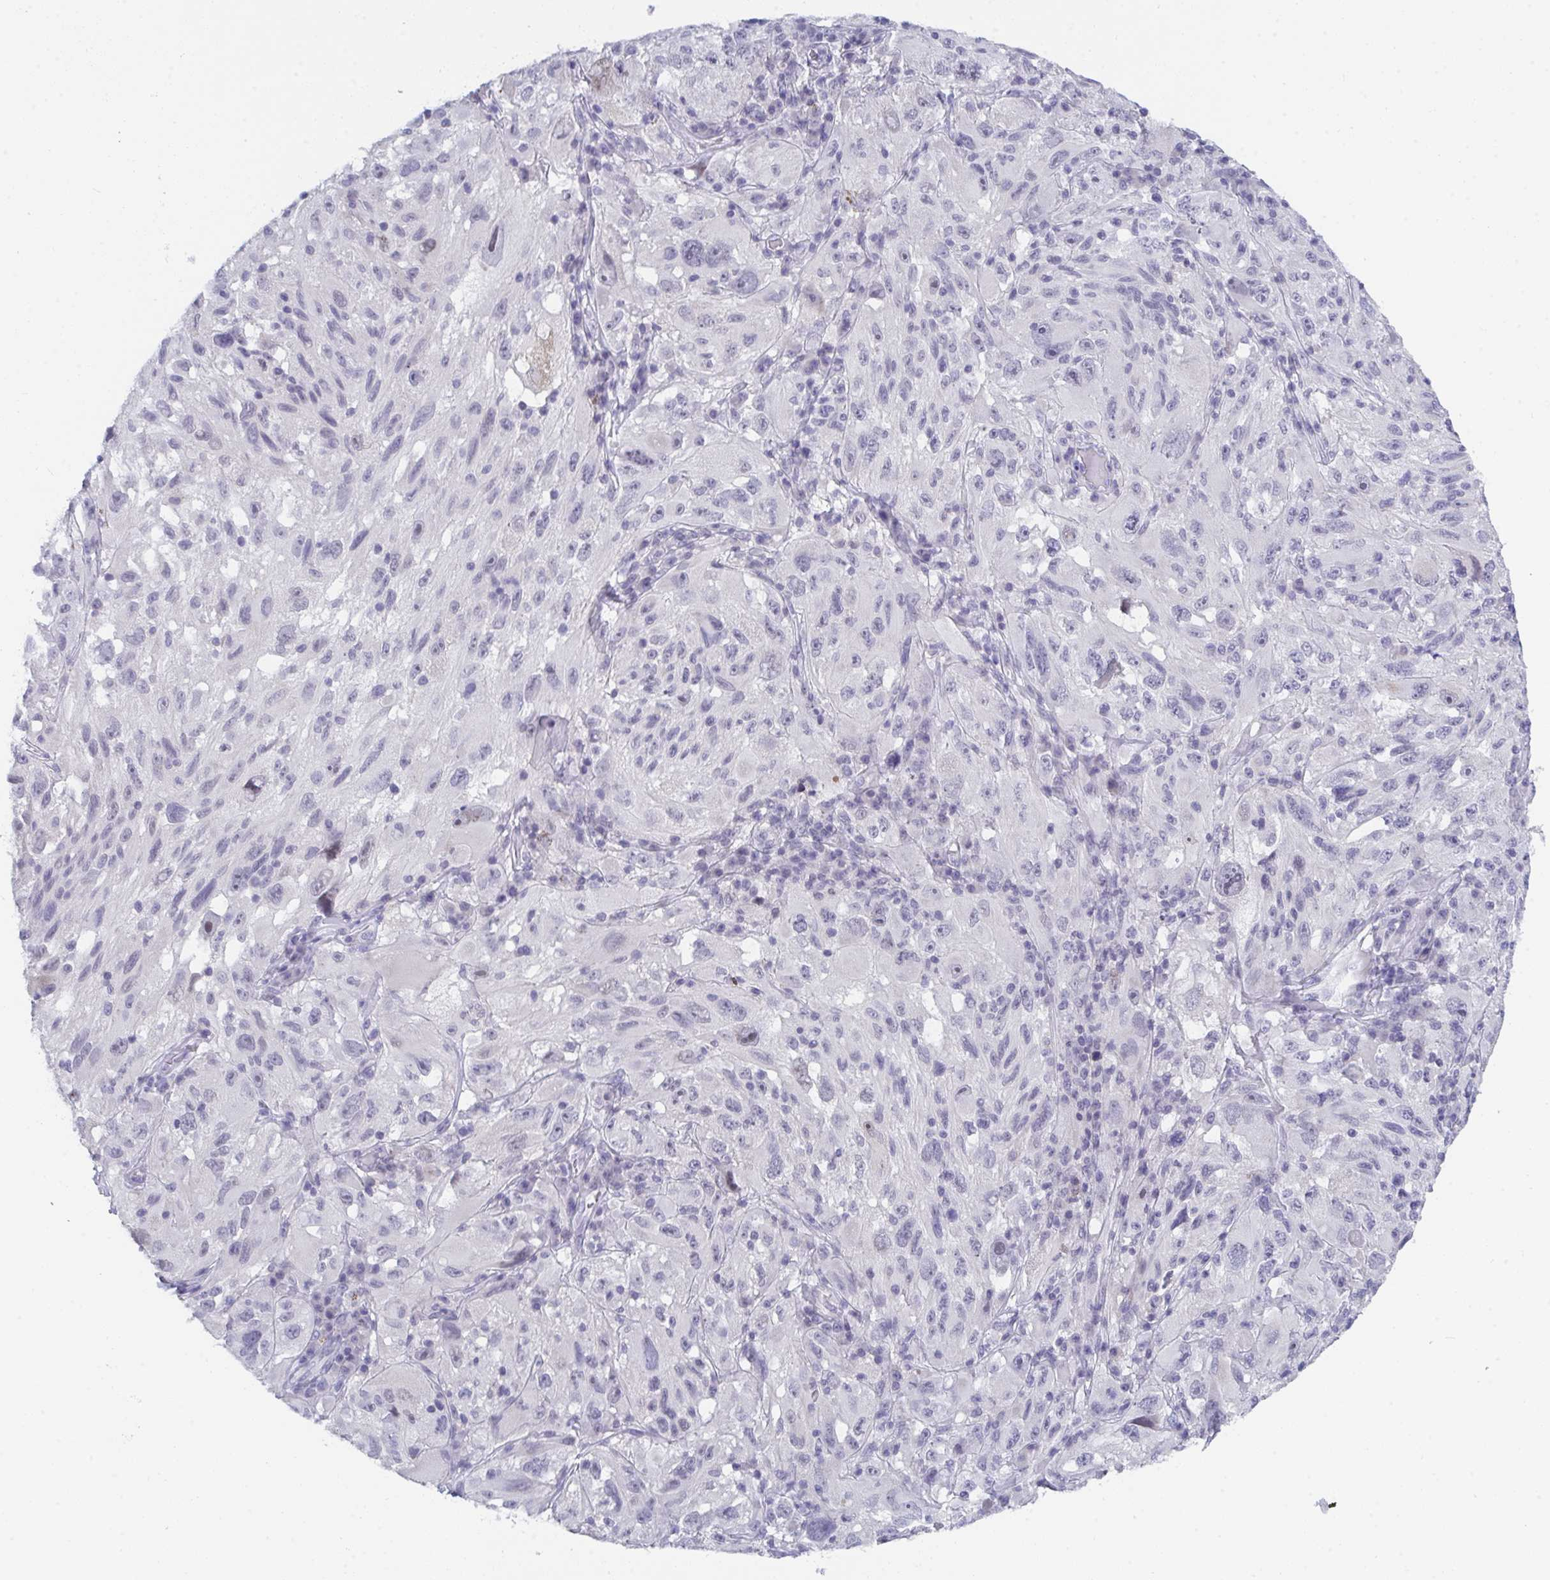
{"staining": {"intensity": "negative", "quantity": "none", "location": "none"}, "tissue": "melanoma", "cell_type": "Tumor cells", "image_type": "cancer", "snomed": [{"axis": "morphology", "description": "Malignant melanoma, NOS"}, {"axis": "topography", "description": "Skin"}], "caption": "High power microscopy micrograph of an immunohistochemistry (IHC) image of malignant melanoma, revealing no significant positivity in tumor cells.", "gene": "BMAL2", "patient": {"sex": "female", "age": 71}}